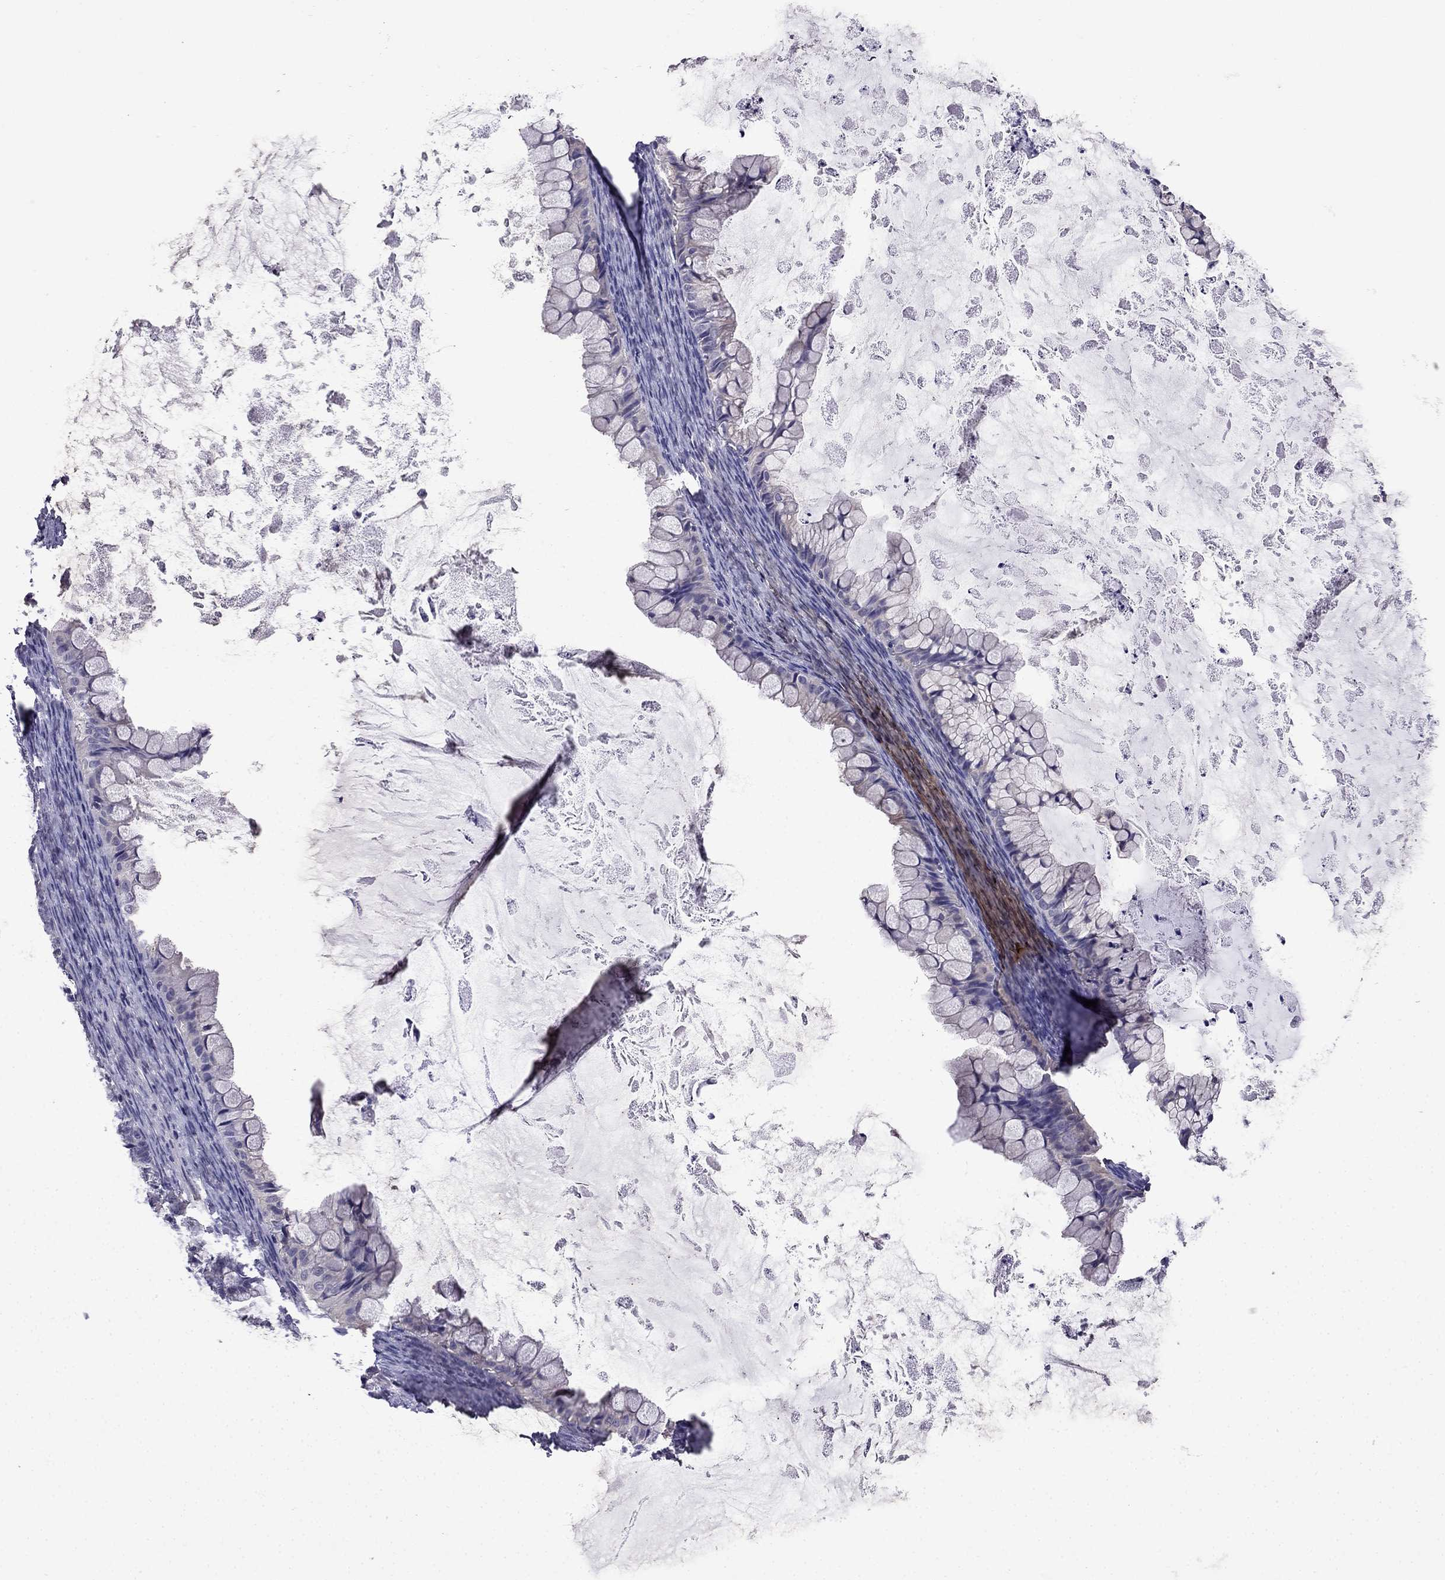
{"staining": {"intensity": "negative", "quantity": "none", "location": "none"}, "tissue": "ovarian cancer", "cell_type": "Tumor cells", "image_type": "cancer", "snomed": [{"axis": "morphology", "description": "Cystadenocarcinoma, mucinous, NOS"}, {"axis": "topography", "description": "Ovary"}], "caption": "Immunohistochemistry micrograph of human ovarian cancer stained for a protein (brown), which exhibits no expression in tumor cells. (Brightfield microscopy of DAB immunohistochemistry (IHC) at high magnification).", "gene": "SCNN1D", "patient": {"sex": "female", "age": 35}}